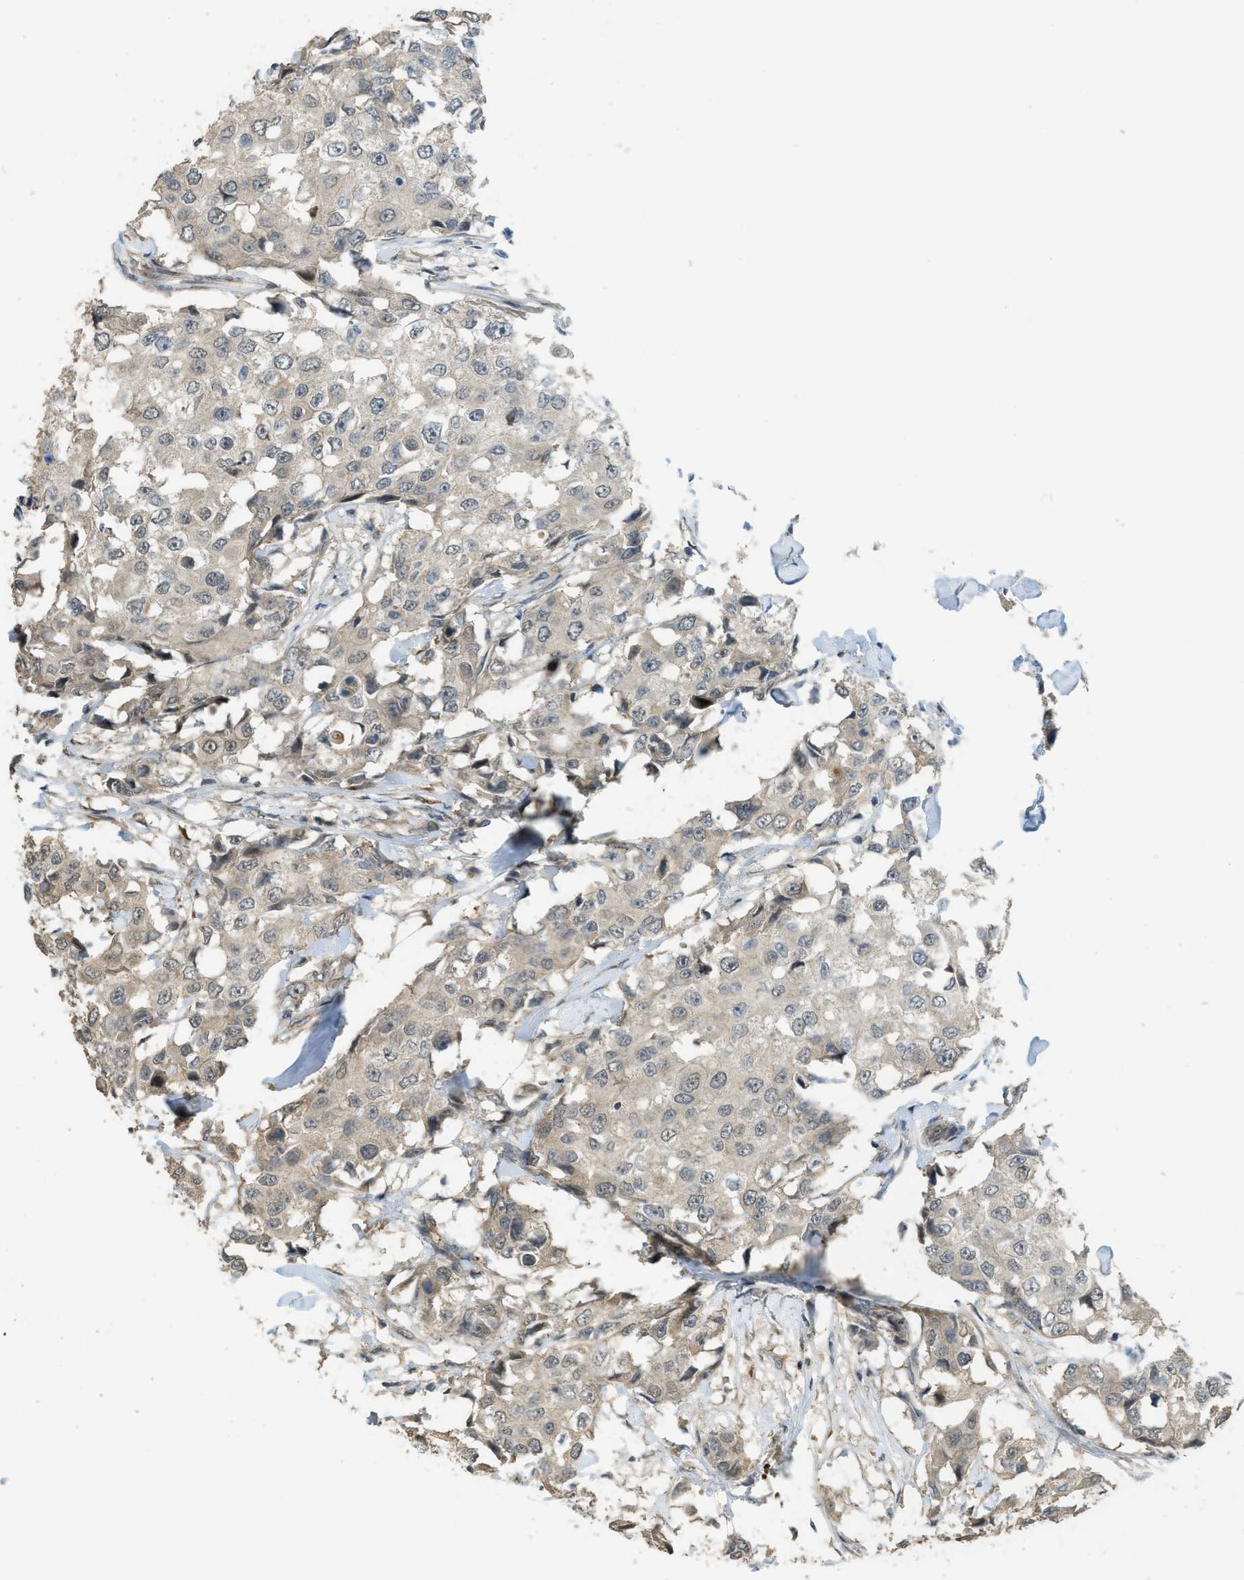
{"staining": {"intensity": "weak", "quantity": "<25%", "location": "cytoplasmic/membranous"}, "tissue": "breast cancer", "cell_type": "Tumor cells", "image_type": "cancer", "snomed": [{"axis": "morphology", "description": "Duct carcinoma"}, {"axis": "topography", "description": "Breast"}], "caption": "Image shows no protein staining in tumor cells of breast cancer (invasive ductal carcinoma) tissue.", "gene": "IGF2BP2", "patient": {"sex": "female", "age": 27}}